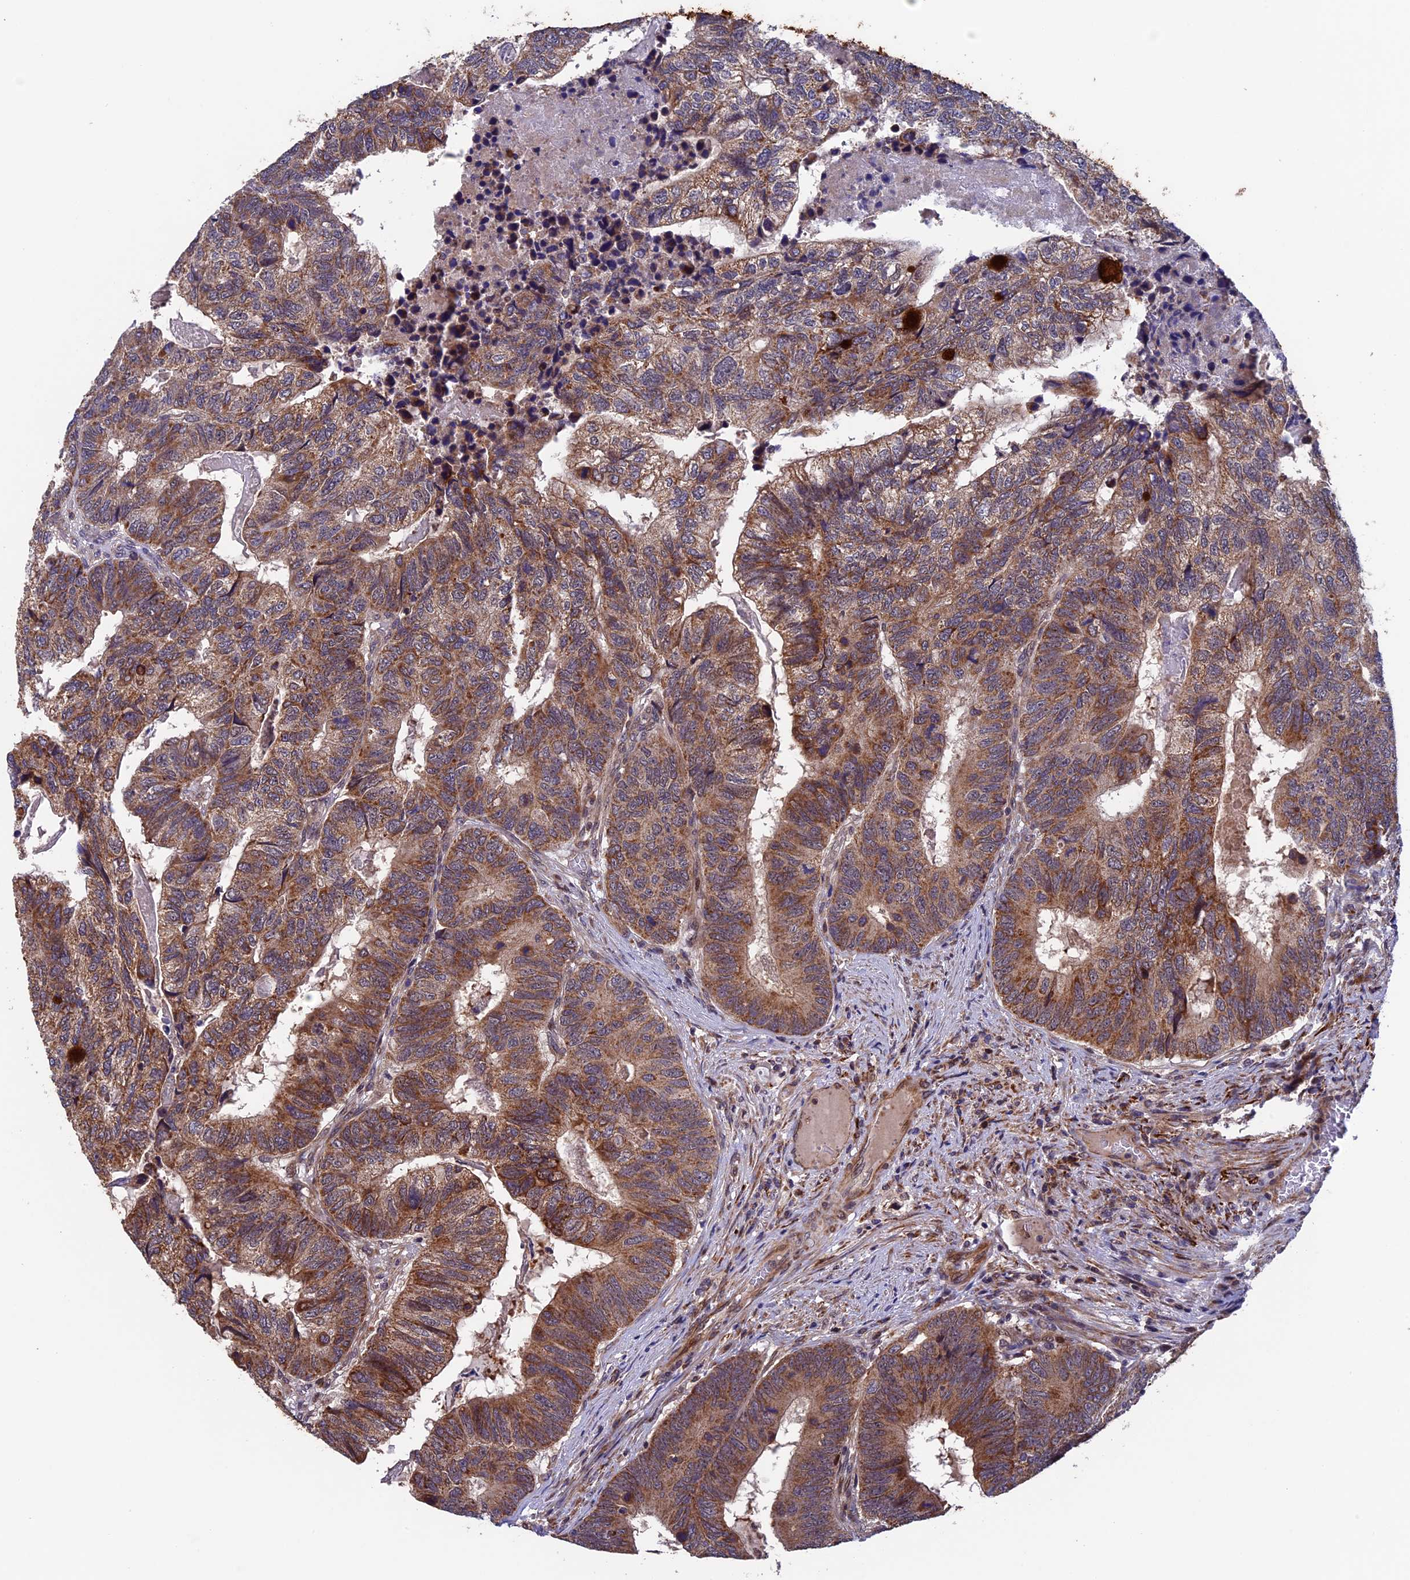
{"staining": {"intensity": "moderate", "quantity": ">75%", "location": "cytoplasmic/membranous"}, "tissue": "colorectal cancer", "cell_type": "Tumor cells", "image_type": "cancer", "snomed": [{"axis": "morphology", "description": "Adenocarcinoma, NOS"}, {"axis": "topography", "description": "Colon"}], "caption": "Immunohistochemistry image of human colorectal cancer stained for a protein (brown), which shows medium levels of moderate cytoplasmic/membranous expression in approximately >75% of tumor cells.", "gene": "RNF17", "patient": {"sex": "female", "age": 67}}